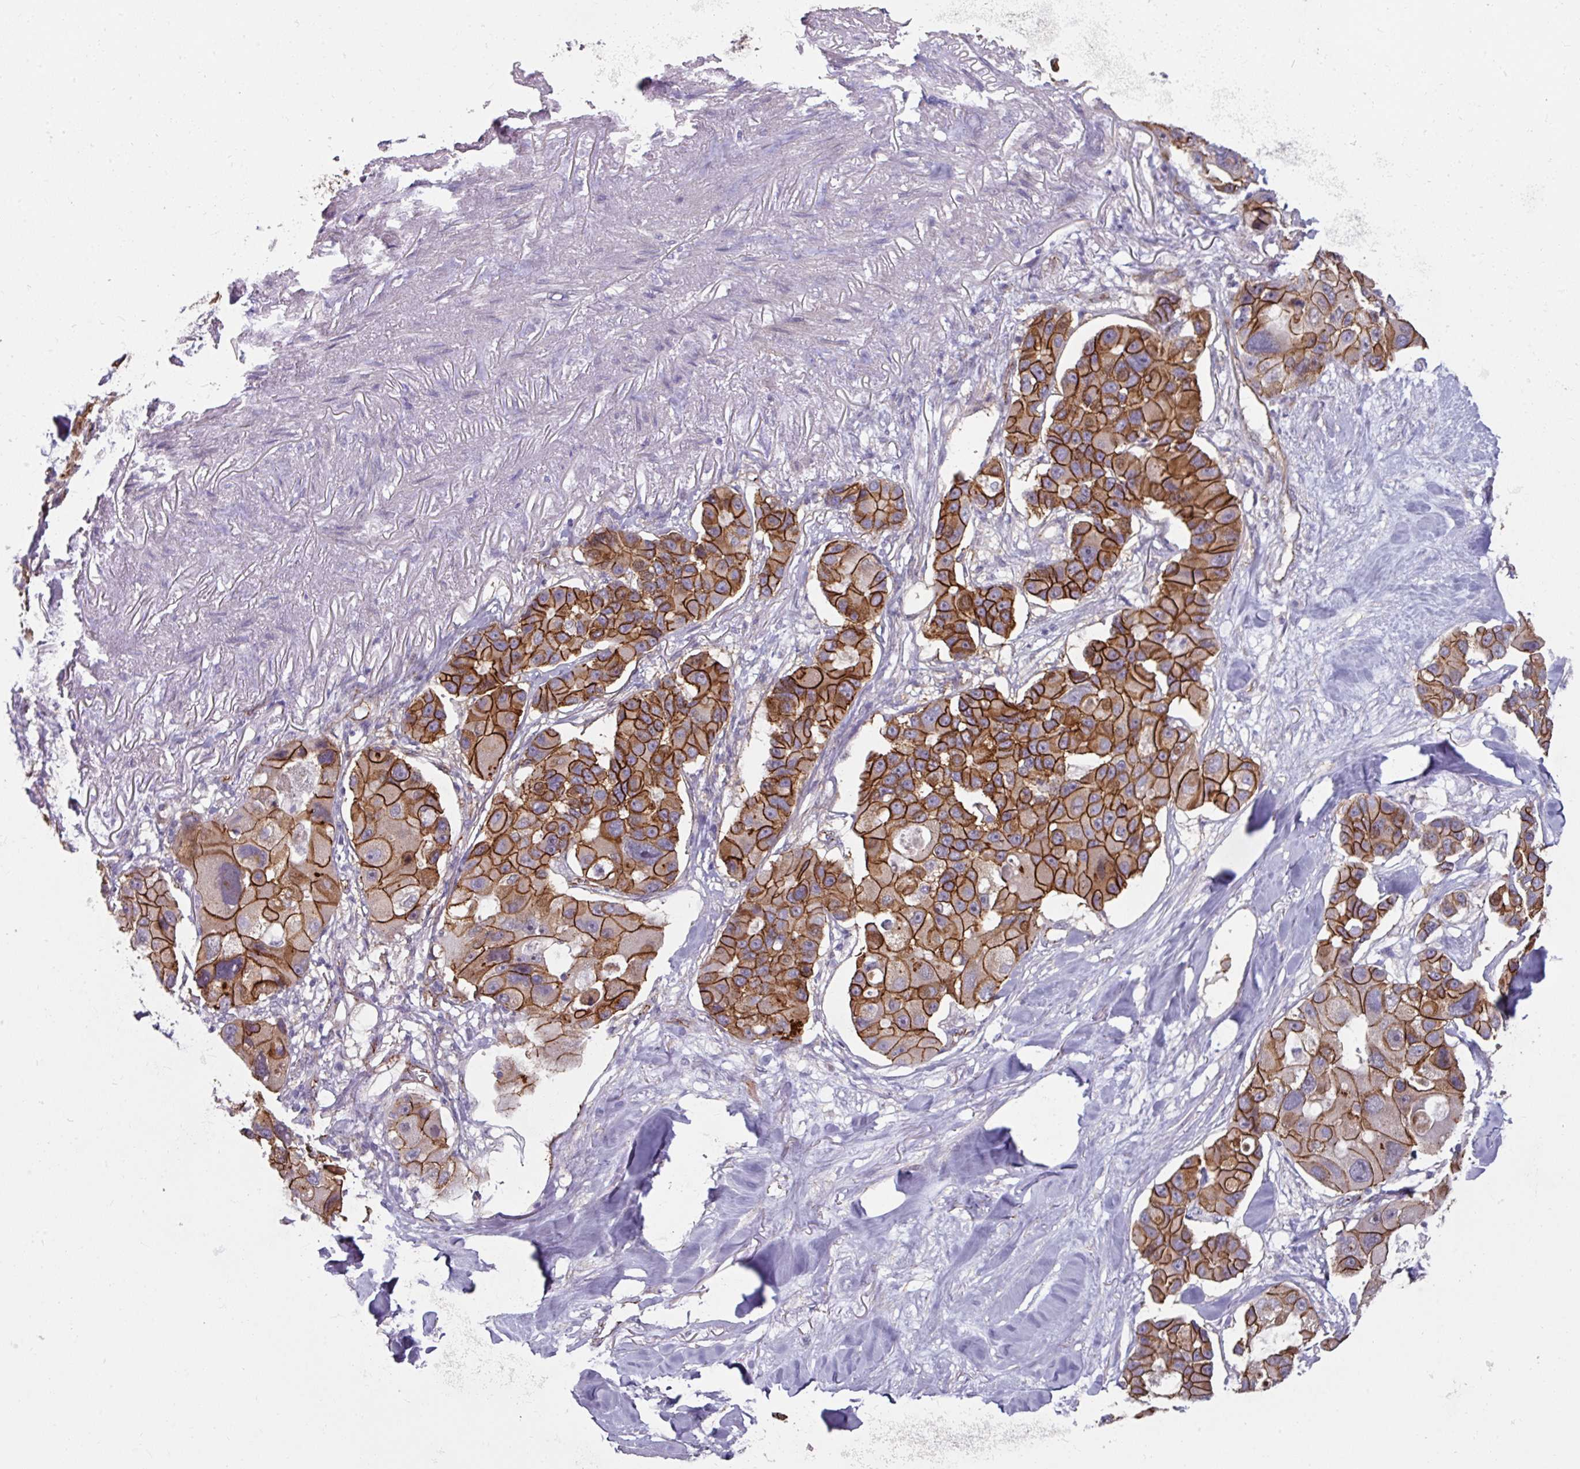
{"staining": {"intensity": "strong", "quantity": ">75%", "location": "cytoplasmic/membranous"}, "tissue": "lung cancer", "cell_type": "Tumor cells", "image_type": "cancer", "snomed": [{"axis": "morphology", "description": "Adenocarcinoma, NOS"}, {"axis": "topography", "description": "Lung"}], "caption": "Immunohistochemistry staining of adenocarcinoma (lung), which demonstrates high levels of strong cytoplasmic/membranous positivity in approximately >75% of tumor cells indicating strong cytoplasmic/membranous protein positivity. The staining was performed using DAB (brown) for protein detection and nuclei were counterstained in hematoxylin (blue).", "gene": "JUP", "patient": {"sex": "female", "age": 54}}